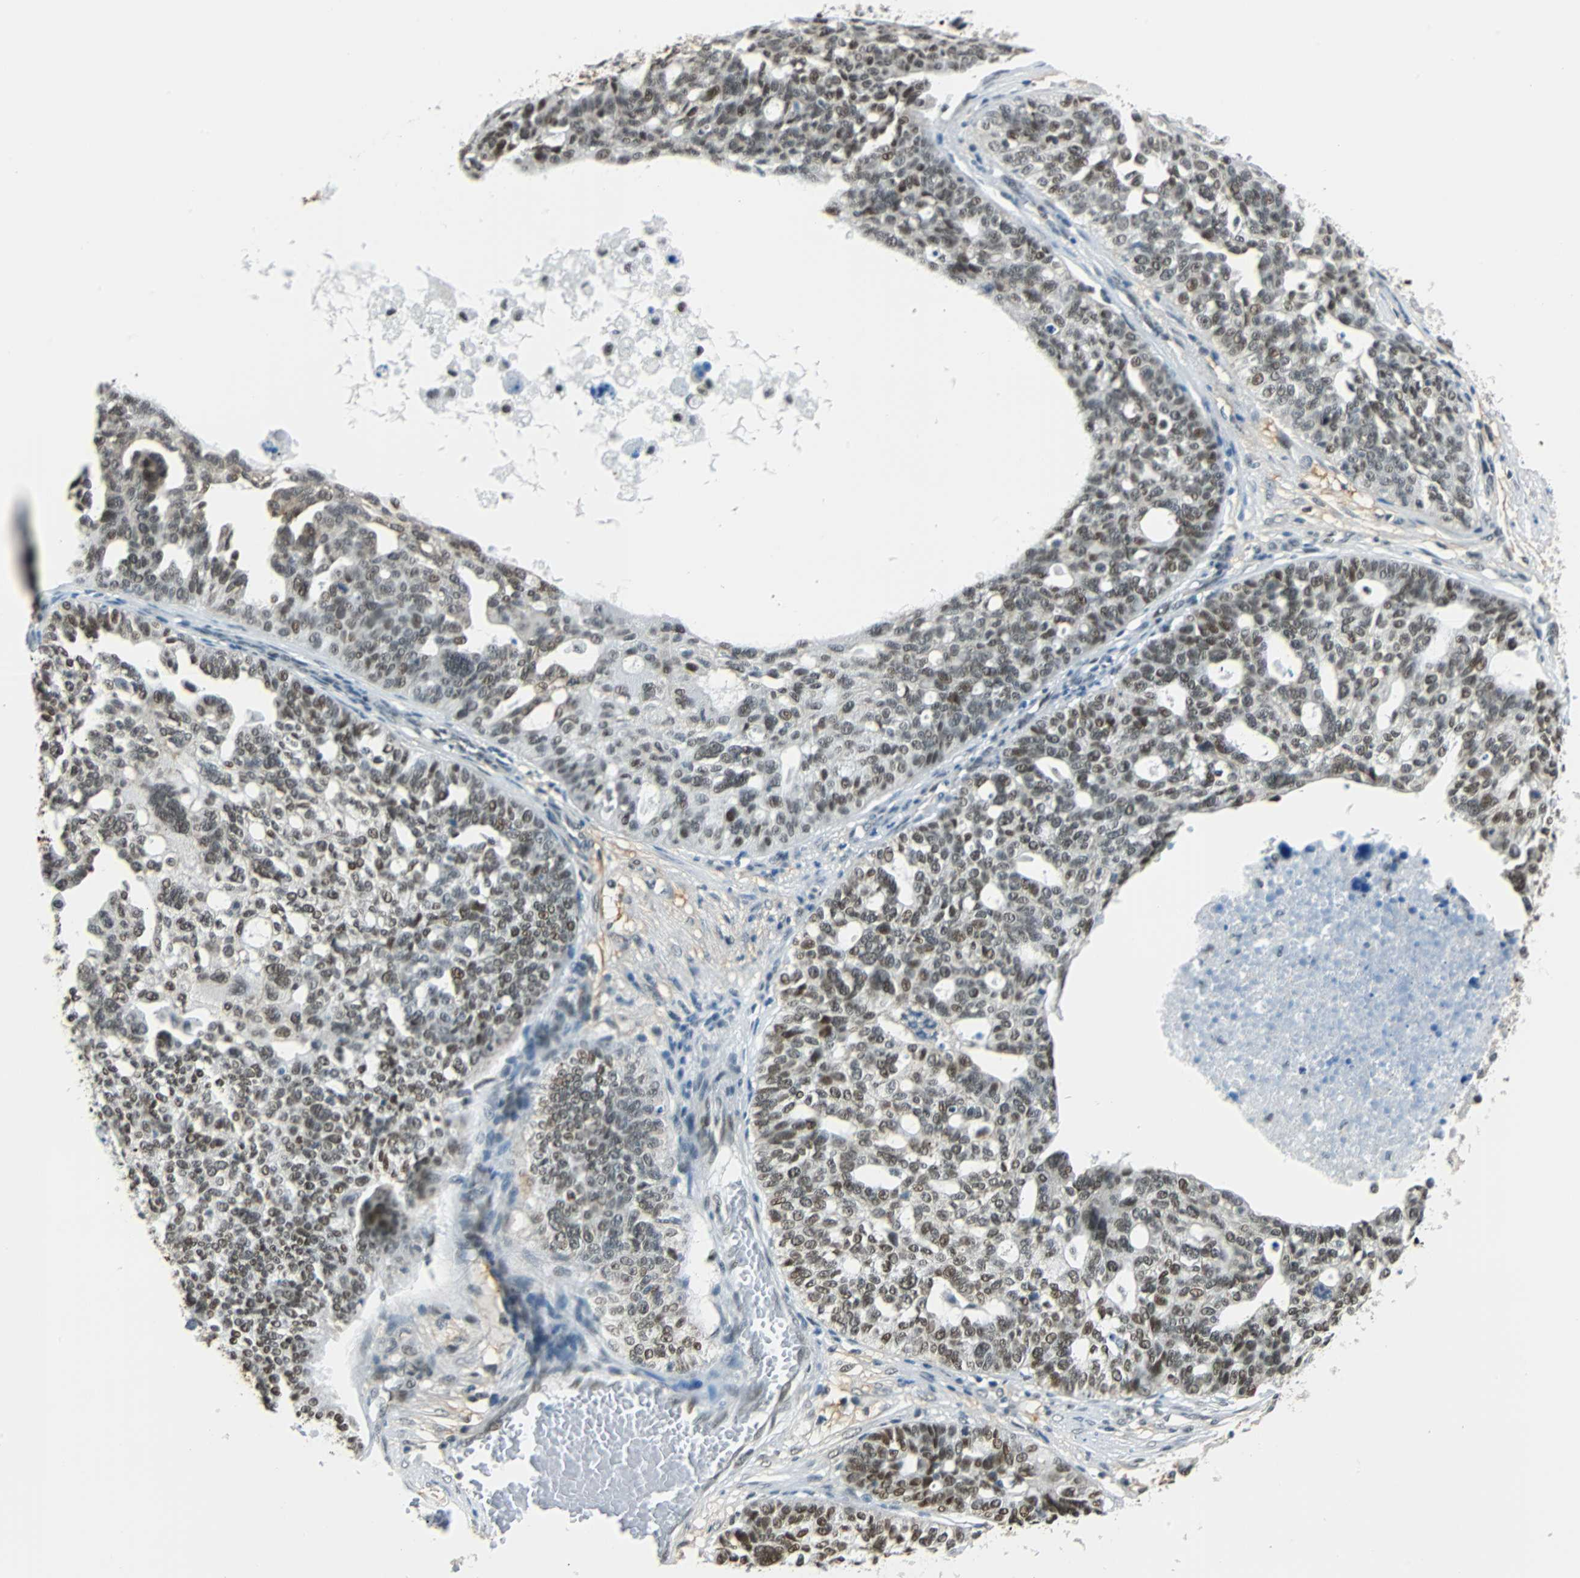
{"staining": {"intensity": "moderate", "quantity": ">75%", "location": "nuclear"}, "tissue": "ovarian cancer", "cell_type": "Tumor cells", "image_type": "cancer", "snomed": [{"axis": "morphology", "description": "Cystadenocarcinoma, serous, NOS"}, {"axis": "topography", "description": "Ovary"}], "caption": "Approximately >75% of tumor cells in ovarian cancer reveal moderate nuclear protein positivity as visualized by brown immunohistochemical staining.", "gene": "NELFE", "patient": {"sex": "female", "age": 59}}